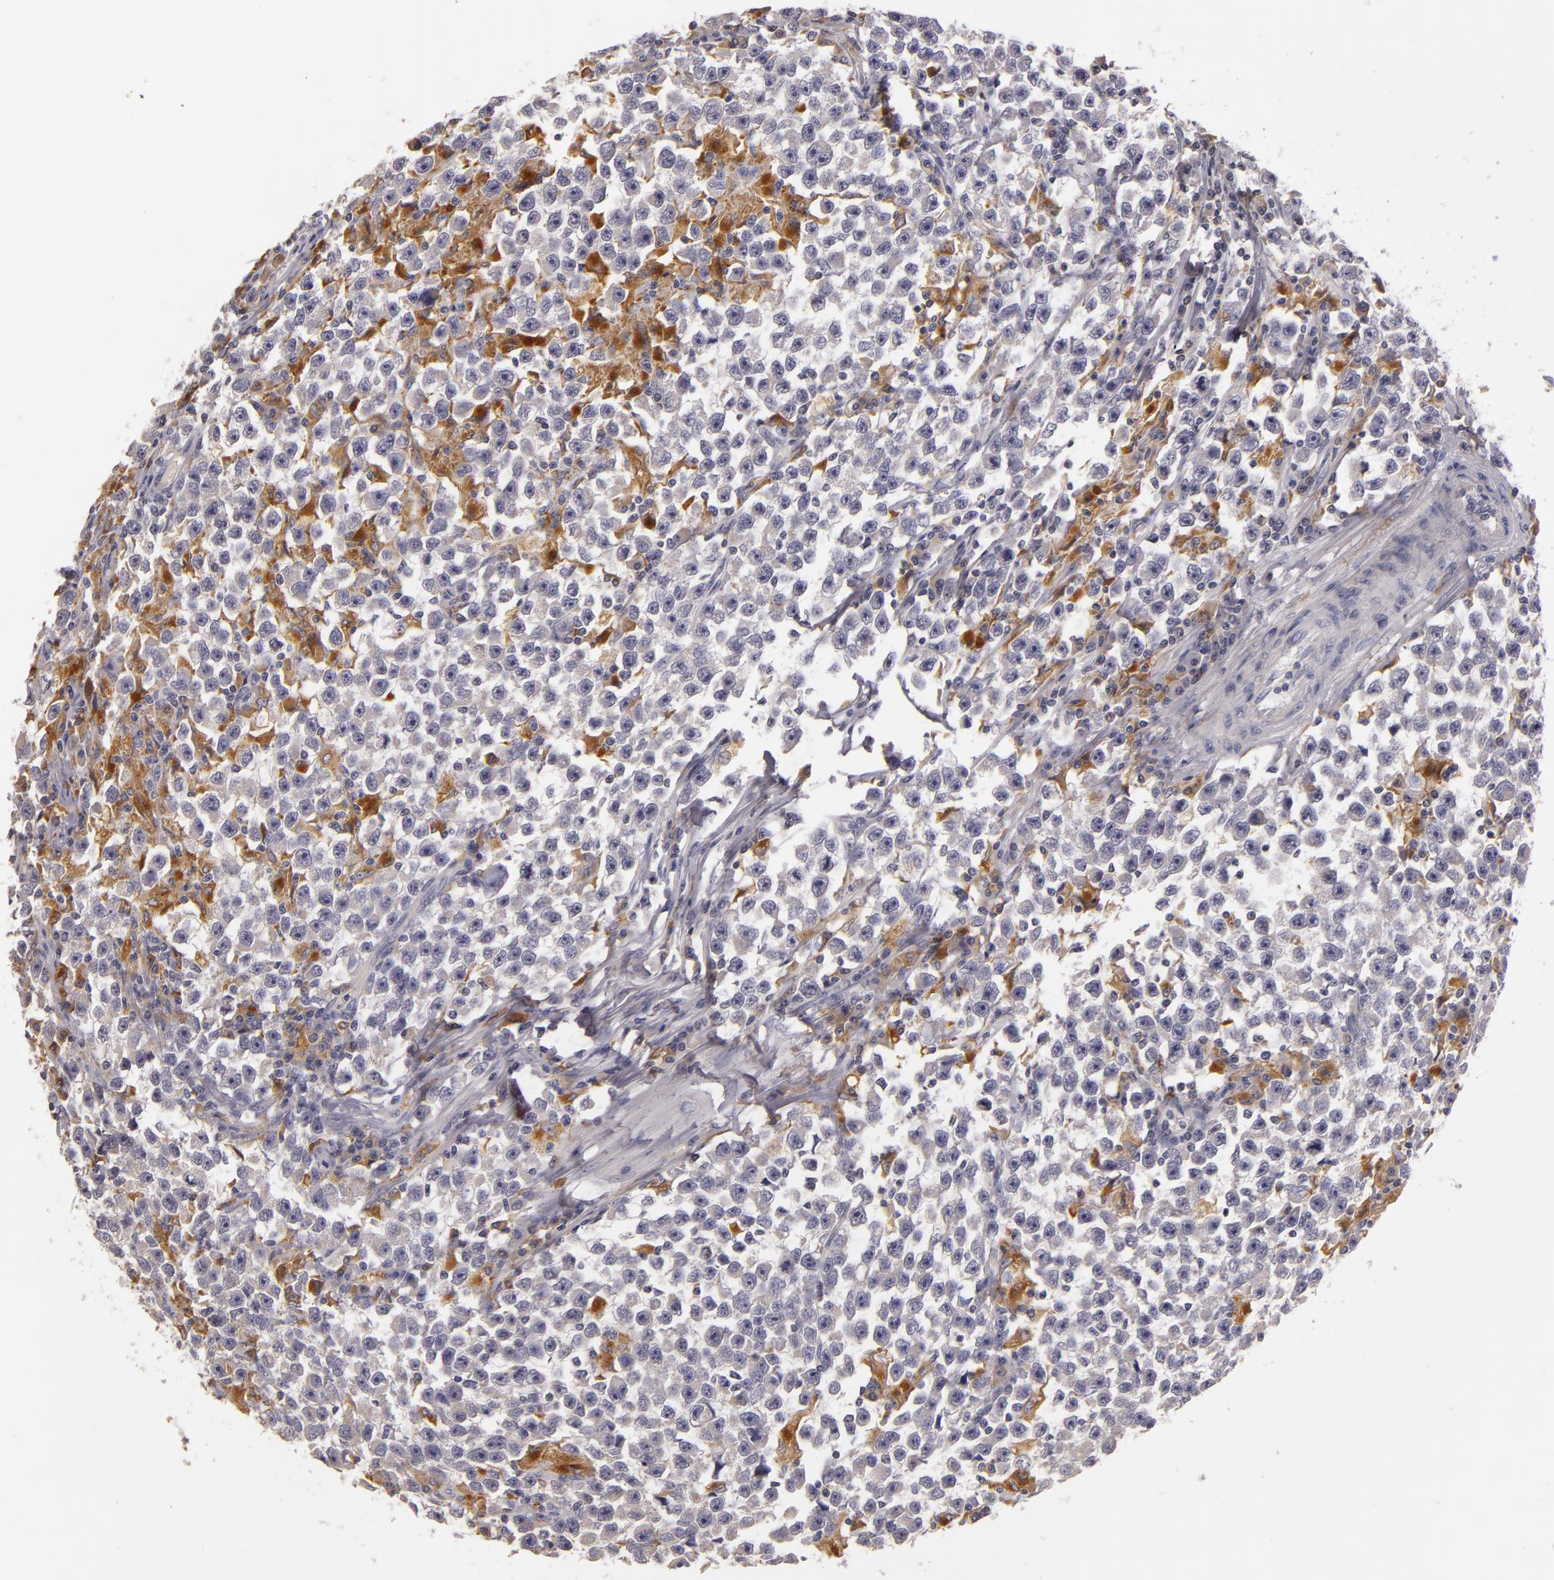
{"staining": {"intensity": "negative", "quantity": "none", "location": "none"}, "tissue": "testis cancer", "cell_type": "Tumor cells", "image_type": "cancer", "snomed": [{"axis": "morphology", "description": "Seminoma, NOS"}, {"axis": "topography", "description": "Testis"}], "caption": "Image shows no significant protein positivity in tumor cells of testis cancer (seminoma).", "gene": "TLR8", "patient": {"sex": "male", "age": 33}}